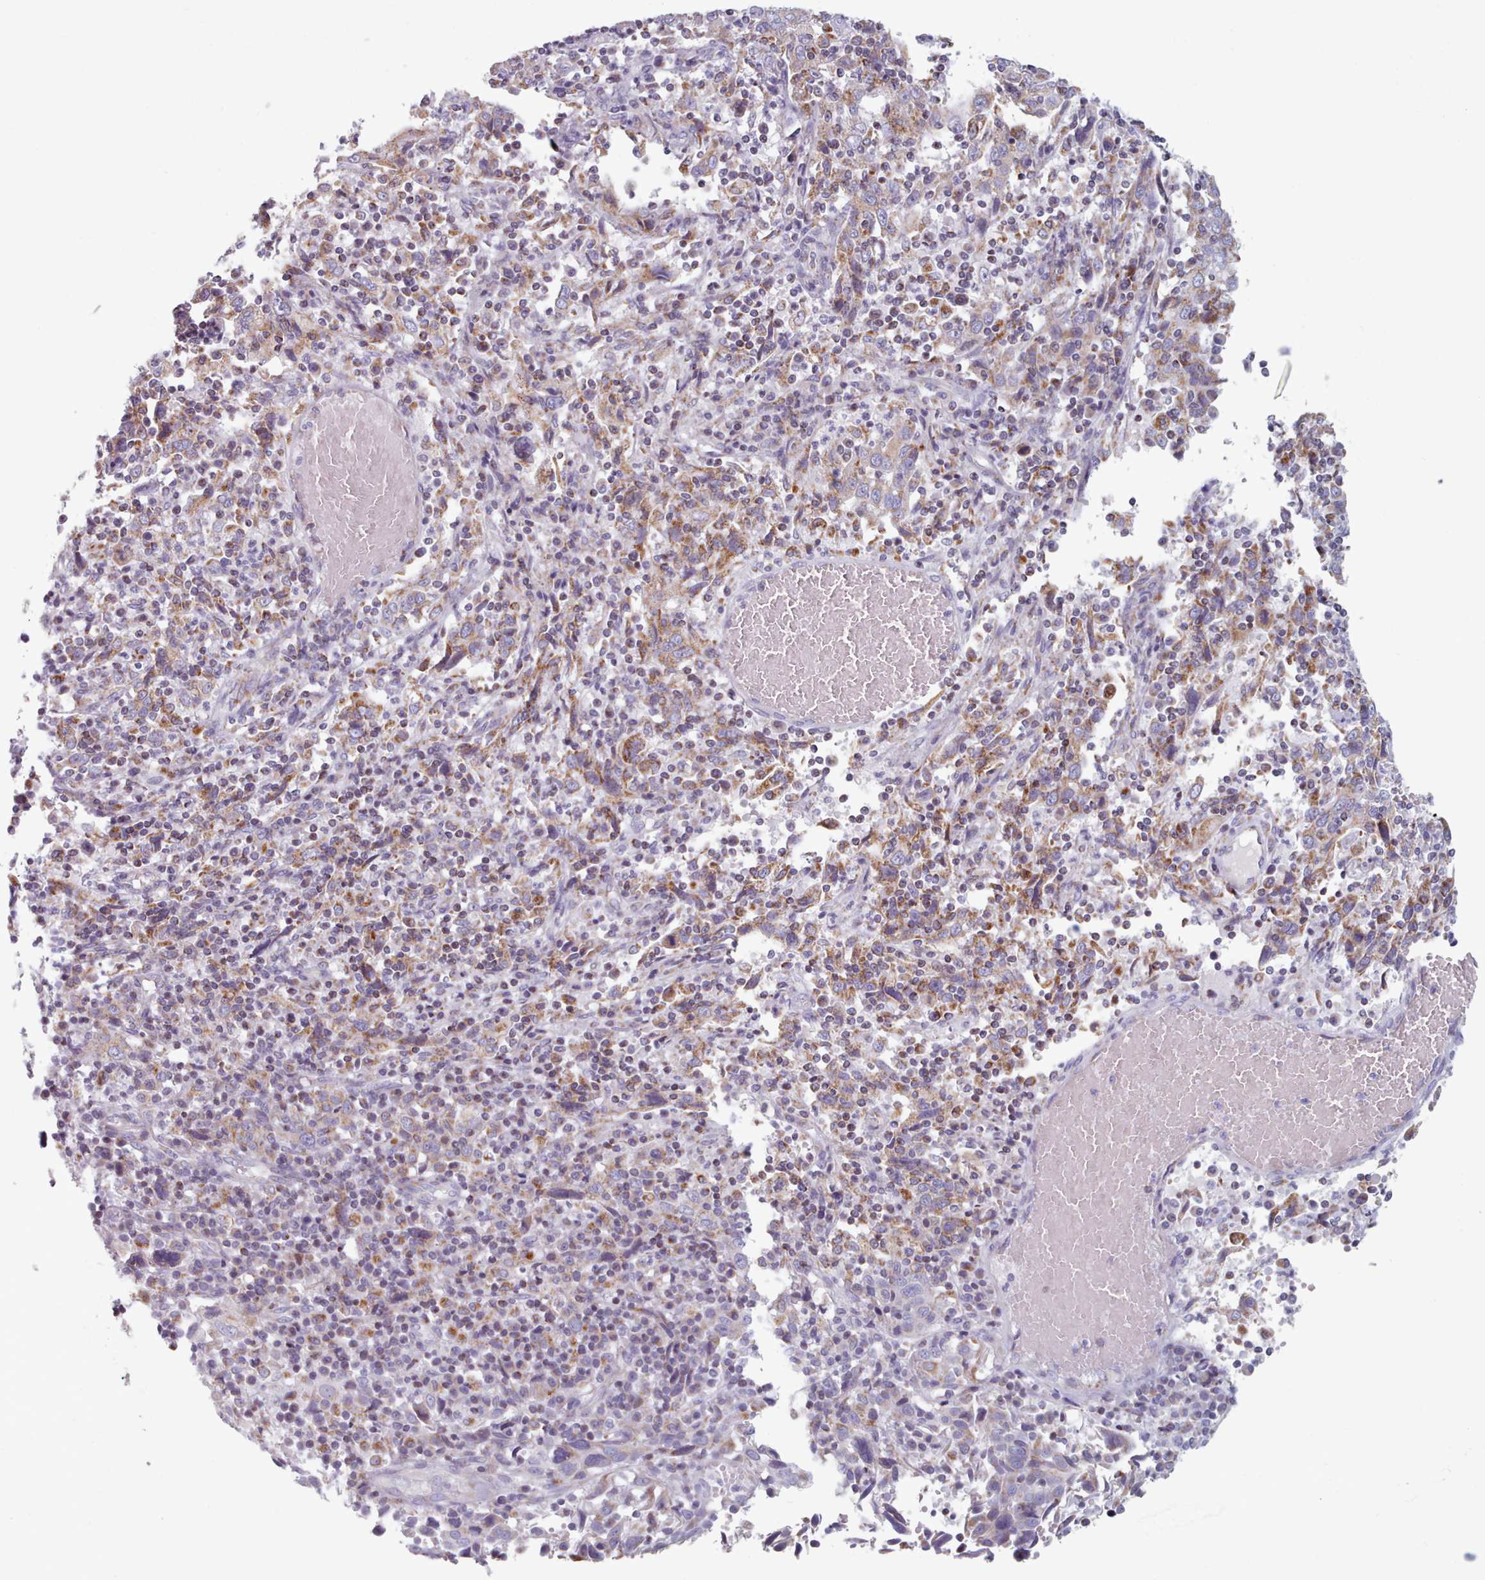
{"staining": {"intensity": "moderate", "quantity": "25%-75%", "location": "cytoplasmic/membranous"}, "tissue": "cervical cancer", "cell_type": "Tumor cells", "image_type": "cancer", "snomed": [{"axis": "morphology", "description": "Squamous cell carcinoma, NOS"}, {"axis": "topography", "description": "Cervix"}], "caption": "Immunohistochemistry photomicrograph of neoplastic tissue: squamous cell carcinoma (cervical) stained using immunohistochemistry shows medium levels of moderate protein expression localized specifically in the cytoplasmic/membranous of tumor cells, appearing as a cytoplasmic/membranous brown color.", "gene": "FAM170B", "patient": {"sex": "female", "age": 46}}